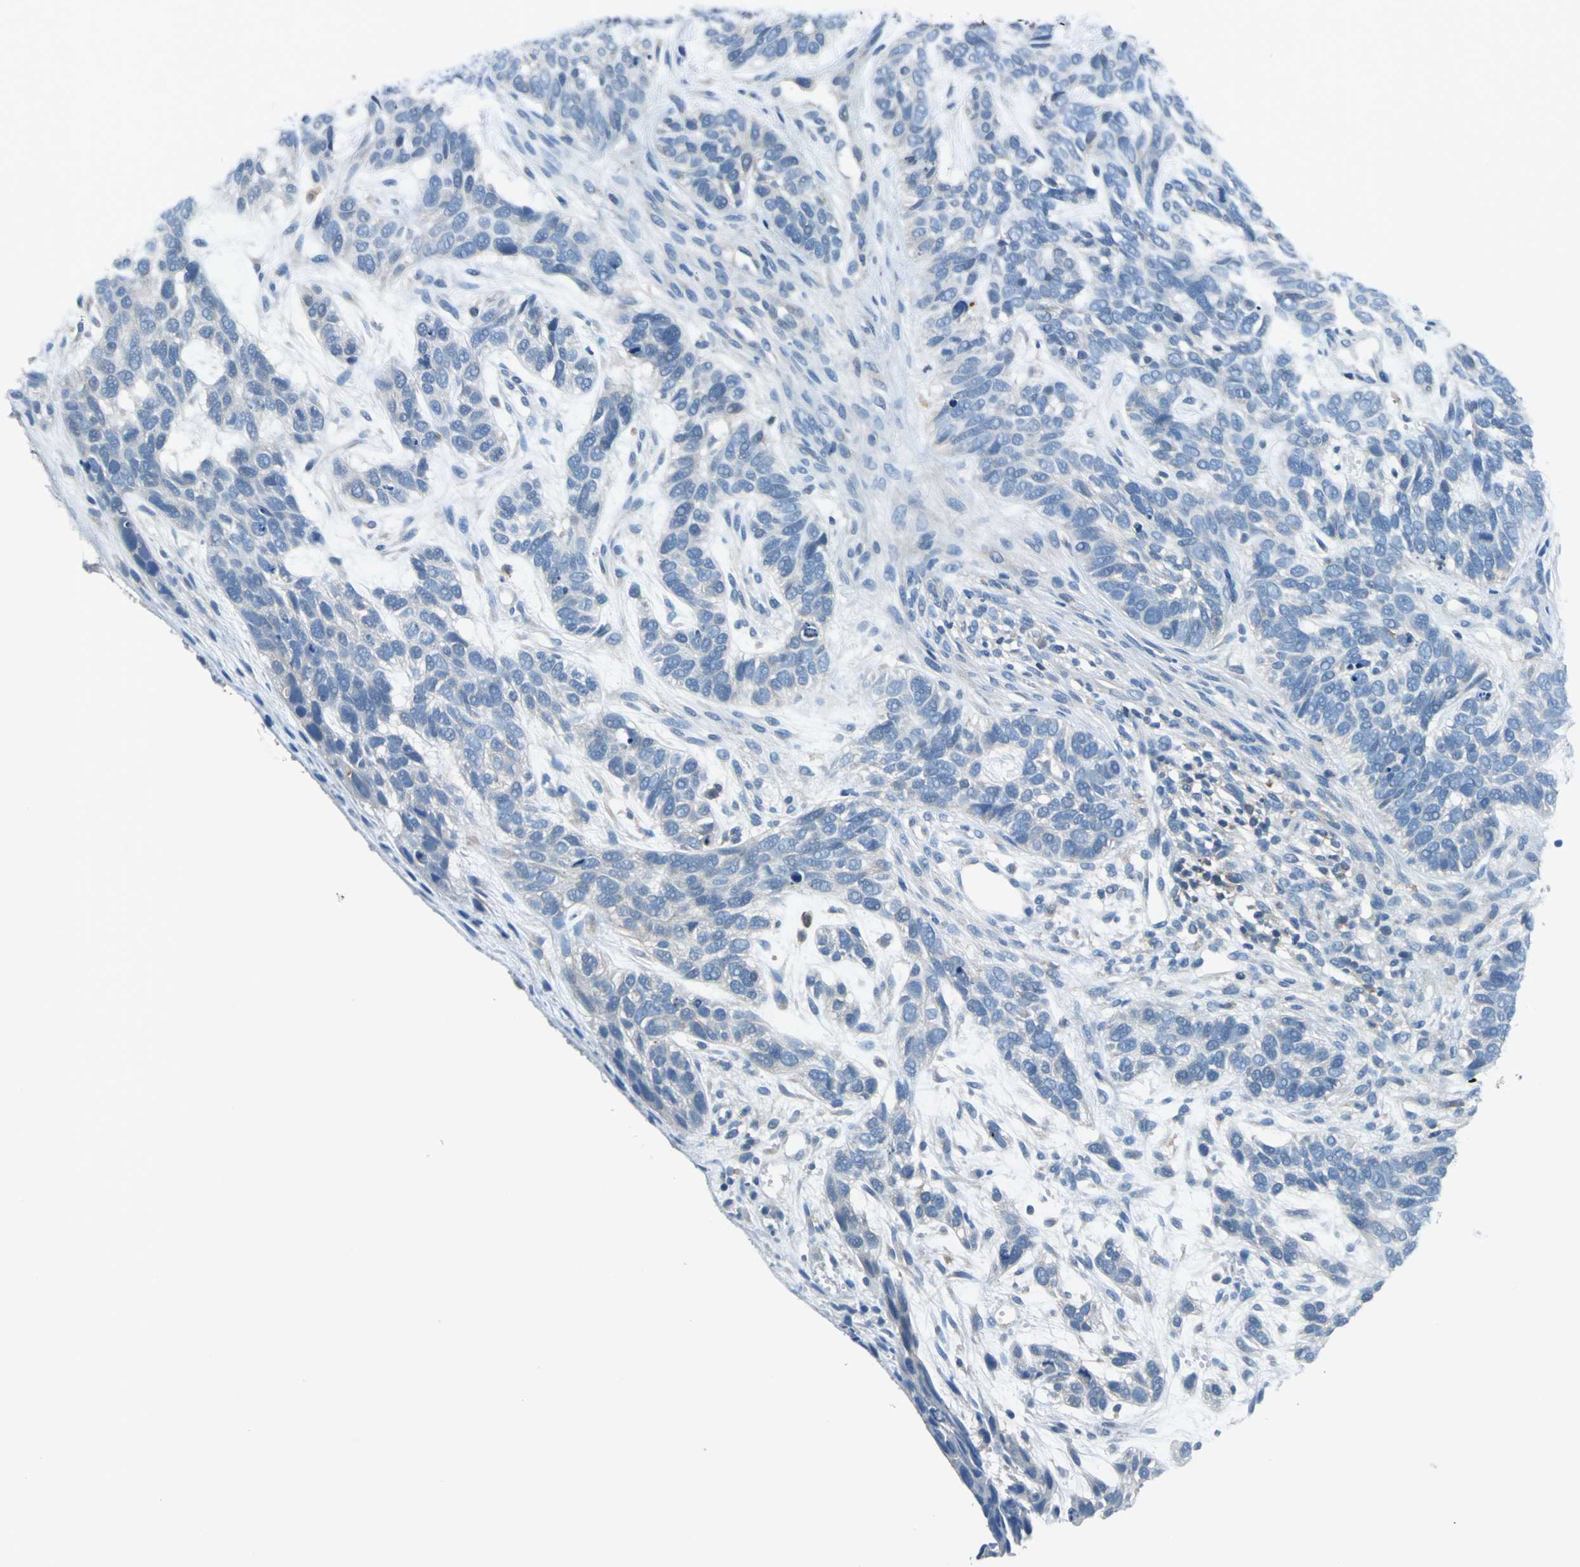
{"staining": {"intensity": "negative", "quantity": "none", "location": "none"}, "tissue": "skin cancer", "cell_type": "Tumor cells", "image_type": "cancer", "snomed": [{"axis": "morphology", "description": "Basal cell carcinoma"}, {"axis": "topography", "description": "Skin"}], "caption": "Tumor cells are negative for brown protein staining in skin basal cell carcinoma.", "gene": "PRKCA", "patient": {"sex": "male", "age": 87}}